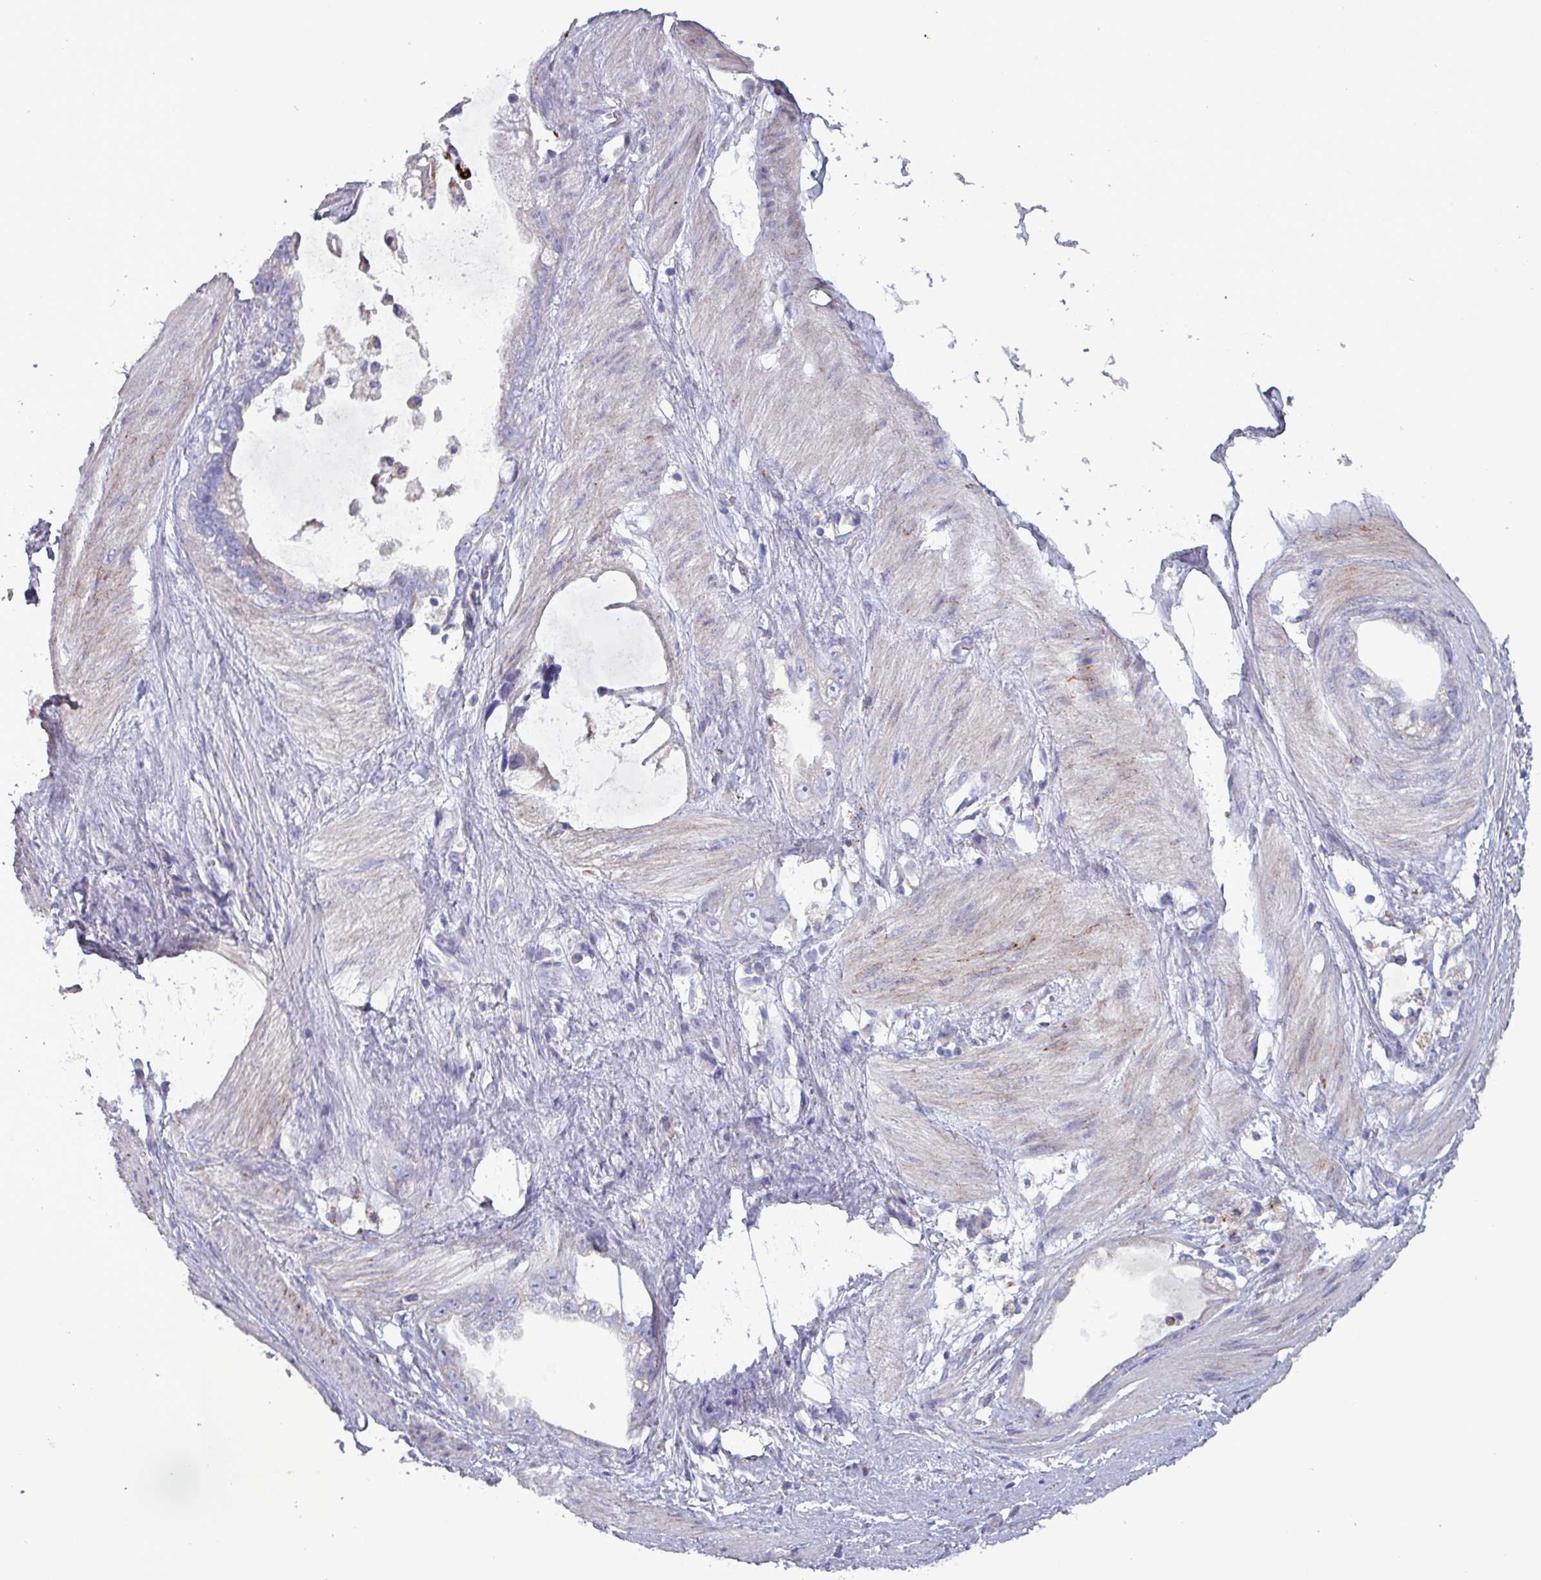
{"staining": {"intensity": "negative", "quantity": "none", "location": "none"}, "tissue": "stomach cancer", "cell_type": "Tumor cells", "image_type": "cancer", "snomed": [{"axis": "morphology", "description": "Adenocarcinoma, NOS"}, {"axis": "topography", "description": "Stomach"}], "caption": "The micrograph demonstrates no significant positivity in tumor cells of stomach adenocarcinoma.", "gene": "HSD3B7", "patient": {"sex": "male", "age": 55}}